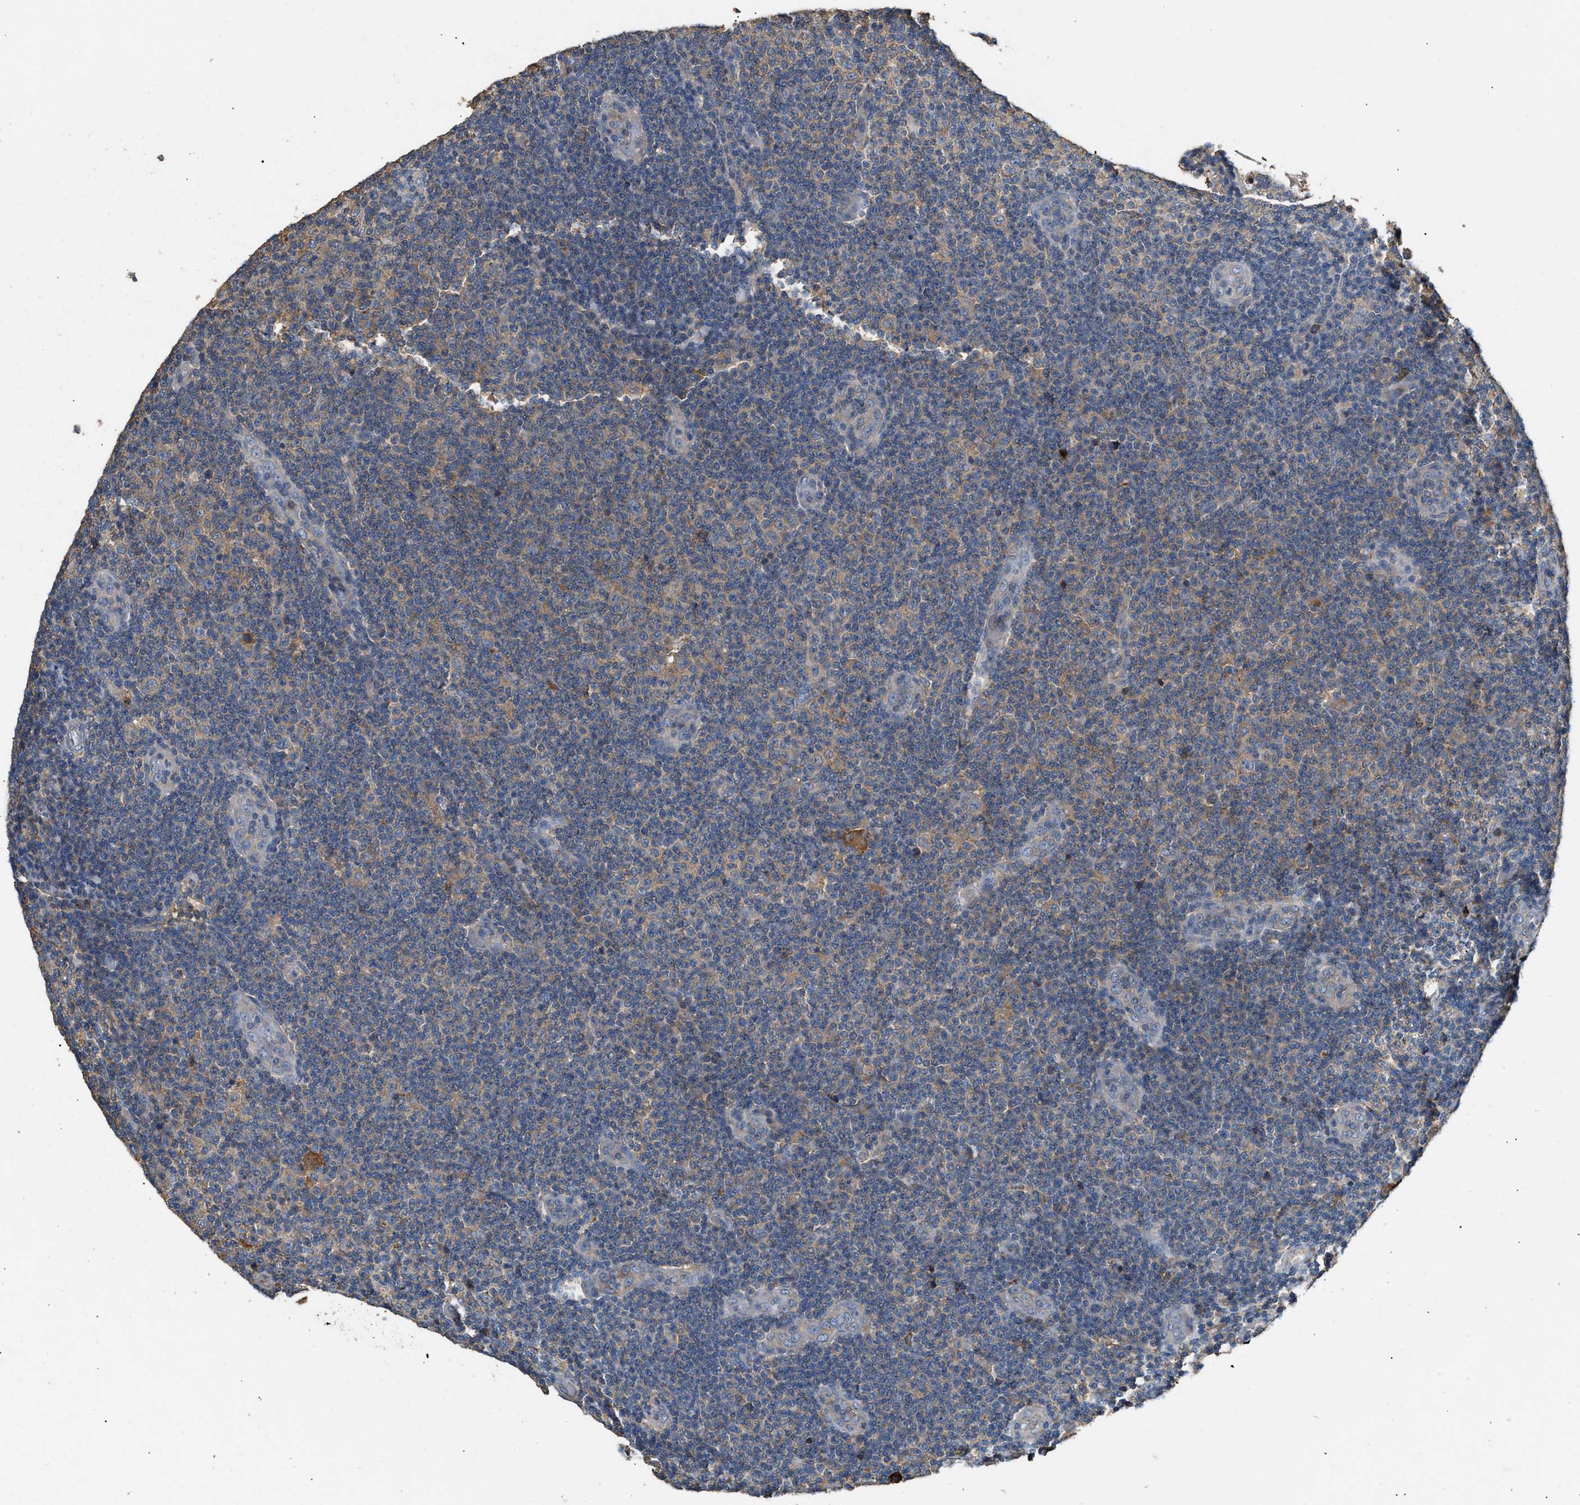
{"staining": {"intensity": "weak", "quantity": ">75%", "location": "cytoplasmic/membranous"}, "tissue": "lymphoma", "cell_type": "Tumor cells", "image_type": "cancer", "snomed": [{"axis": "morphology", "description": "Malignant lymphoma, non-Hodgkin's type, Low grade"}, {"axis": "topography", "description": "Lymph node"}], "caption": "Immunohistochemical staining of human lymphoma displays weak cytoplasmic/membranous protein staining in about >75% of tumor cells.", "gene": "TMEM268", "patient": {"sex": "male", "age": 83}}